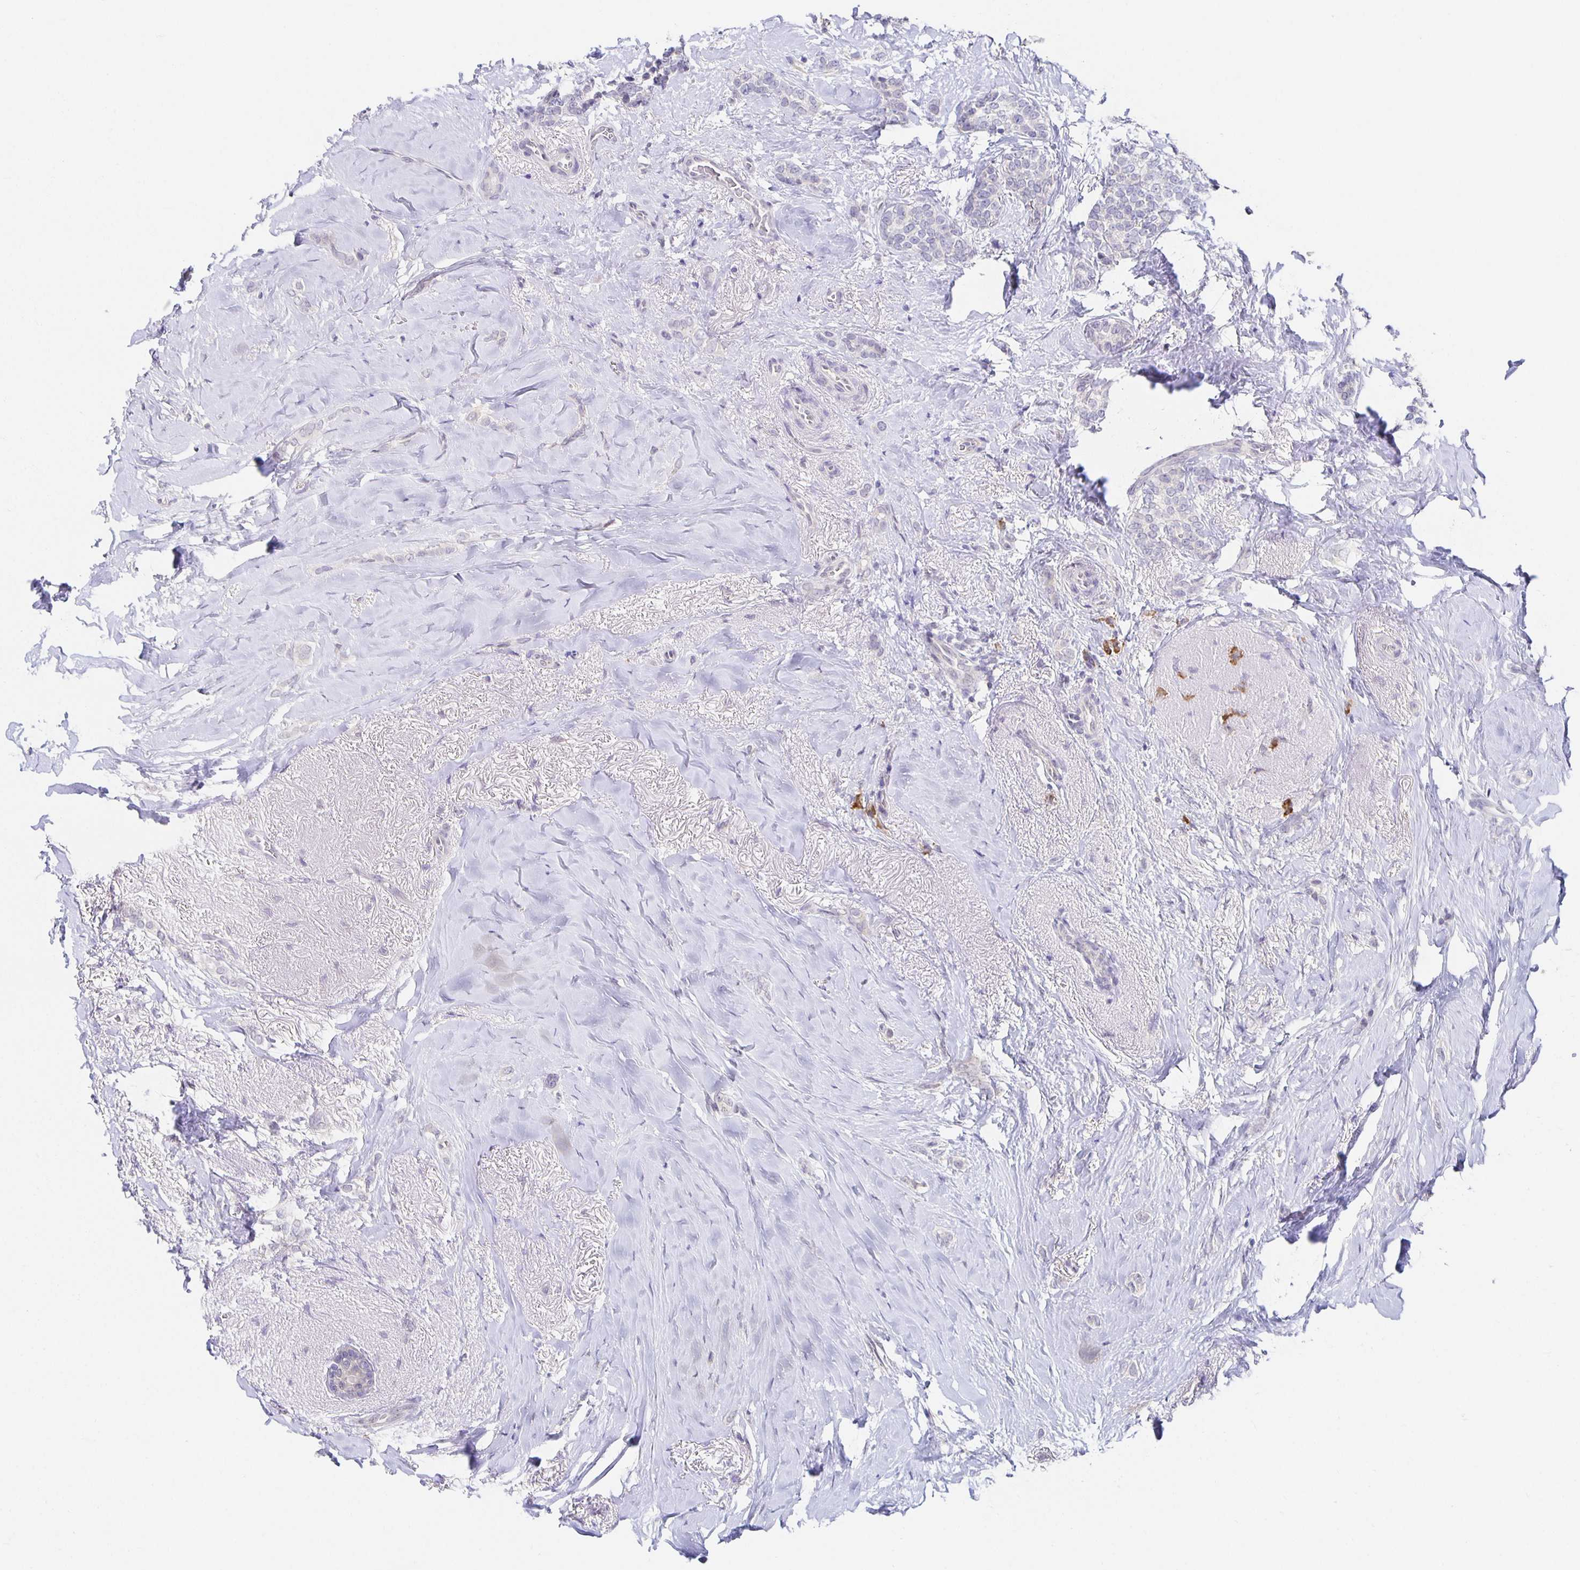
{"staining": {"intensity": "negative", "quantity": "none", "location": "none"}, "tissue": "breast cancer", "cell_type": "Tumor cells", "image_type": "cancer", "snomed": [{"axis": "morphology", "description": "Normal tissue, NOS"}, {"axis": "morphology", "description": "Duct carcinoma"}, {"axis": "topography", "description": "Breast"}], "caption": "The image reveals no significant positivity in tumor cells of intraductal carcinoma (breast). The staining was performed using DAB to visualize the protein expression in brown, while the nuclei were stained in blue with hematoxylin (Magnification: 20x).", "gene": "BAD", "patient": {"sex": "female", "age": 77}}